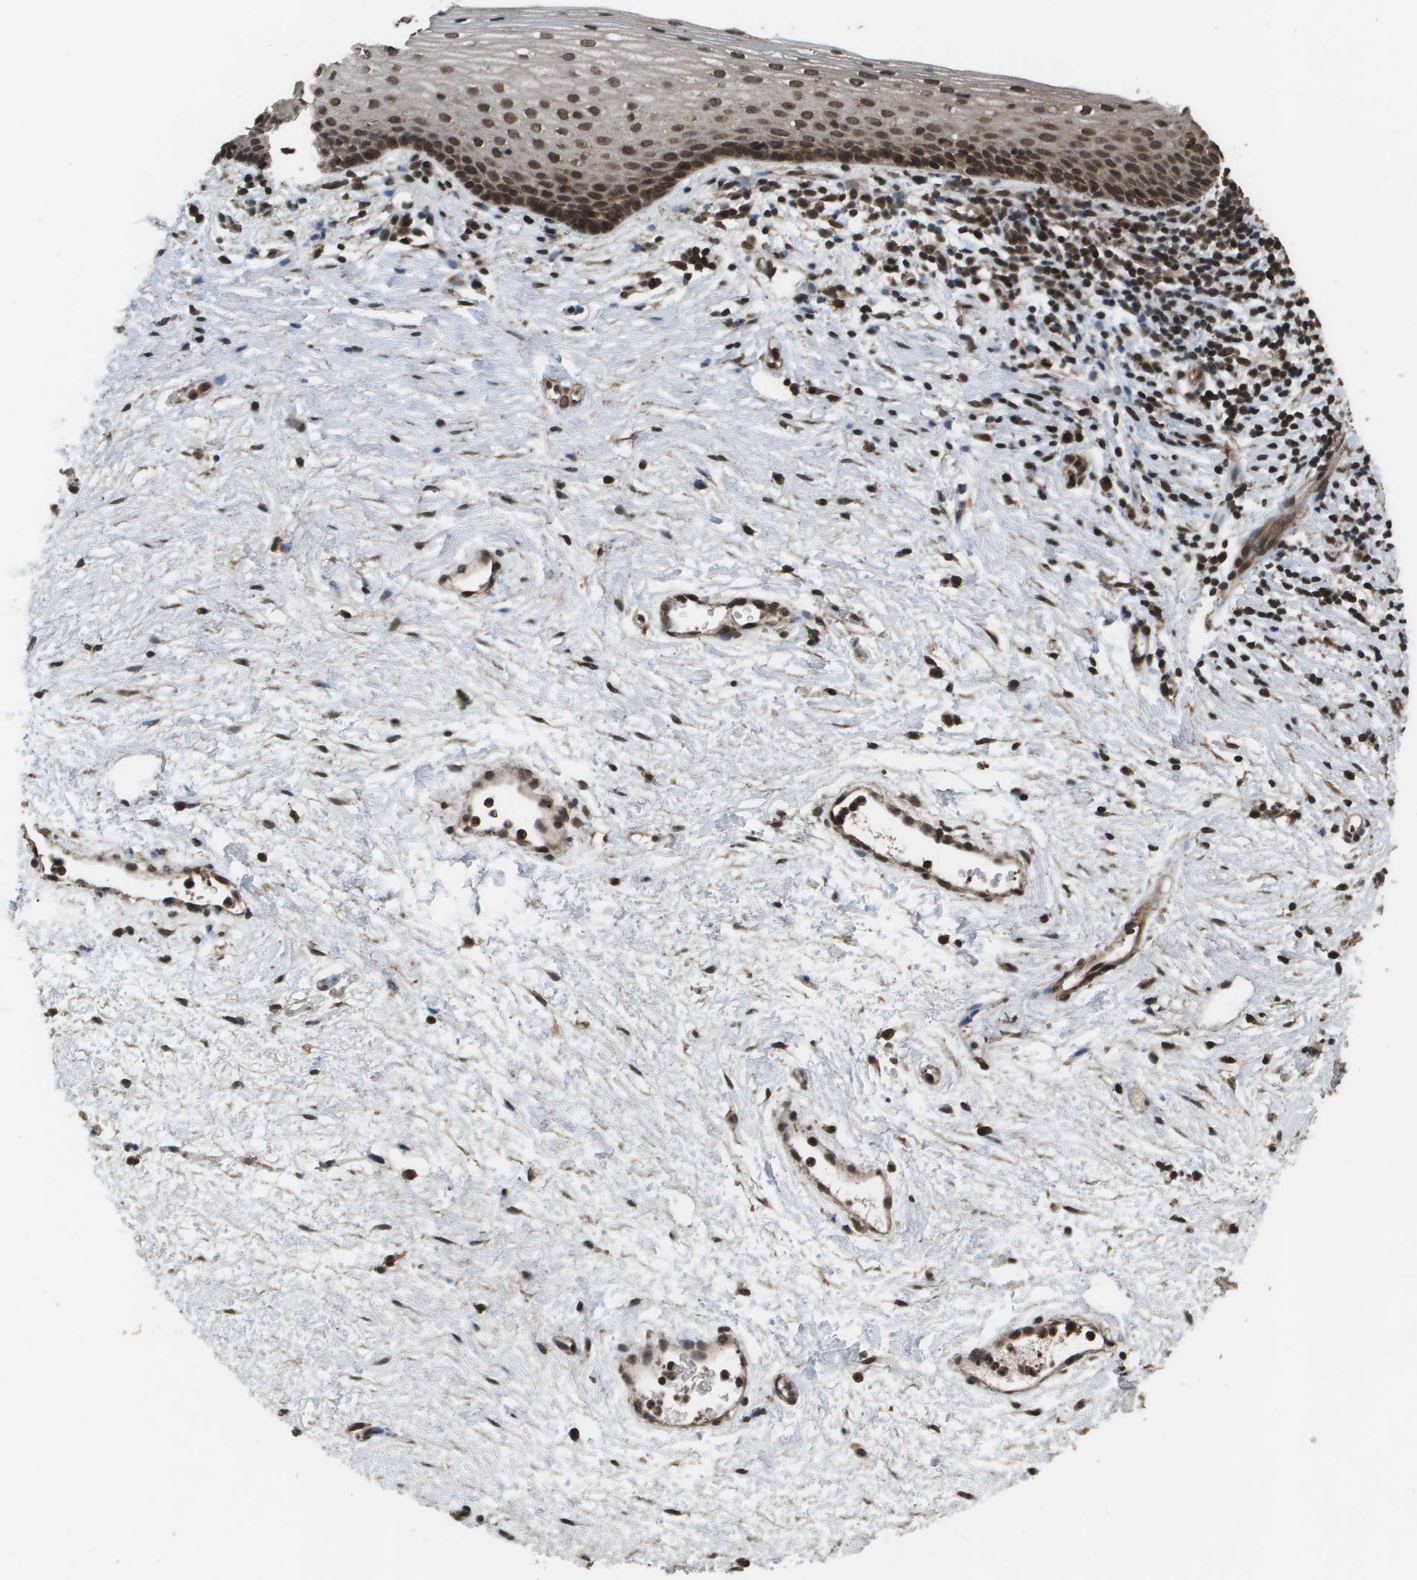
{"staining": {"intensity": "strong", "quantity": "25%-75%", "location": "cytoplasmic/membranous,nuclear"}, "tissue": "vagina", "cell_type": "Squamous epithelial cells", "image_type": "normal", "snomed": [{"axis": "morphology", "description": "Normal tissue, NOS"}, {"axis": "topography", "description": "Vagina"}], "caption": "A high amount of strong cytoplasmic/membranous,nuclear expression is present in about 25%-75% of squamous epithelial cells in unremarkable vagina. (IHC, brightfield microscopy, high magnification).", "gene": "AXIN2", "patient": {"sex": "female", "age": 44}}